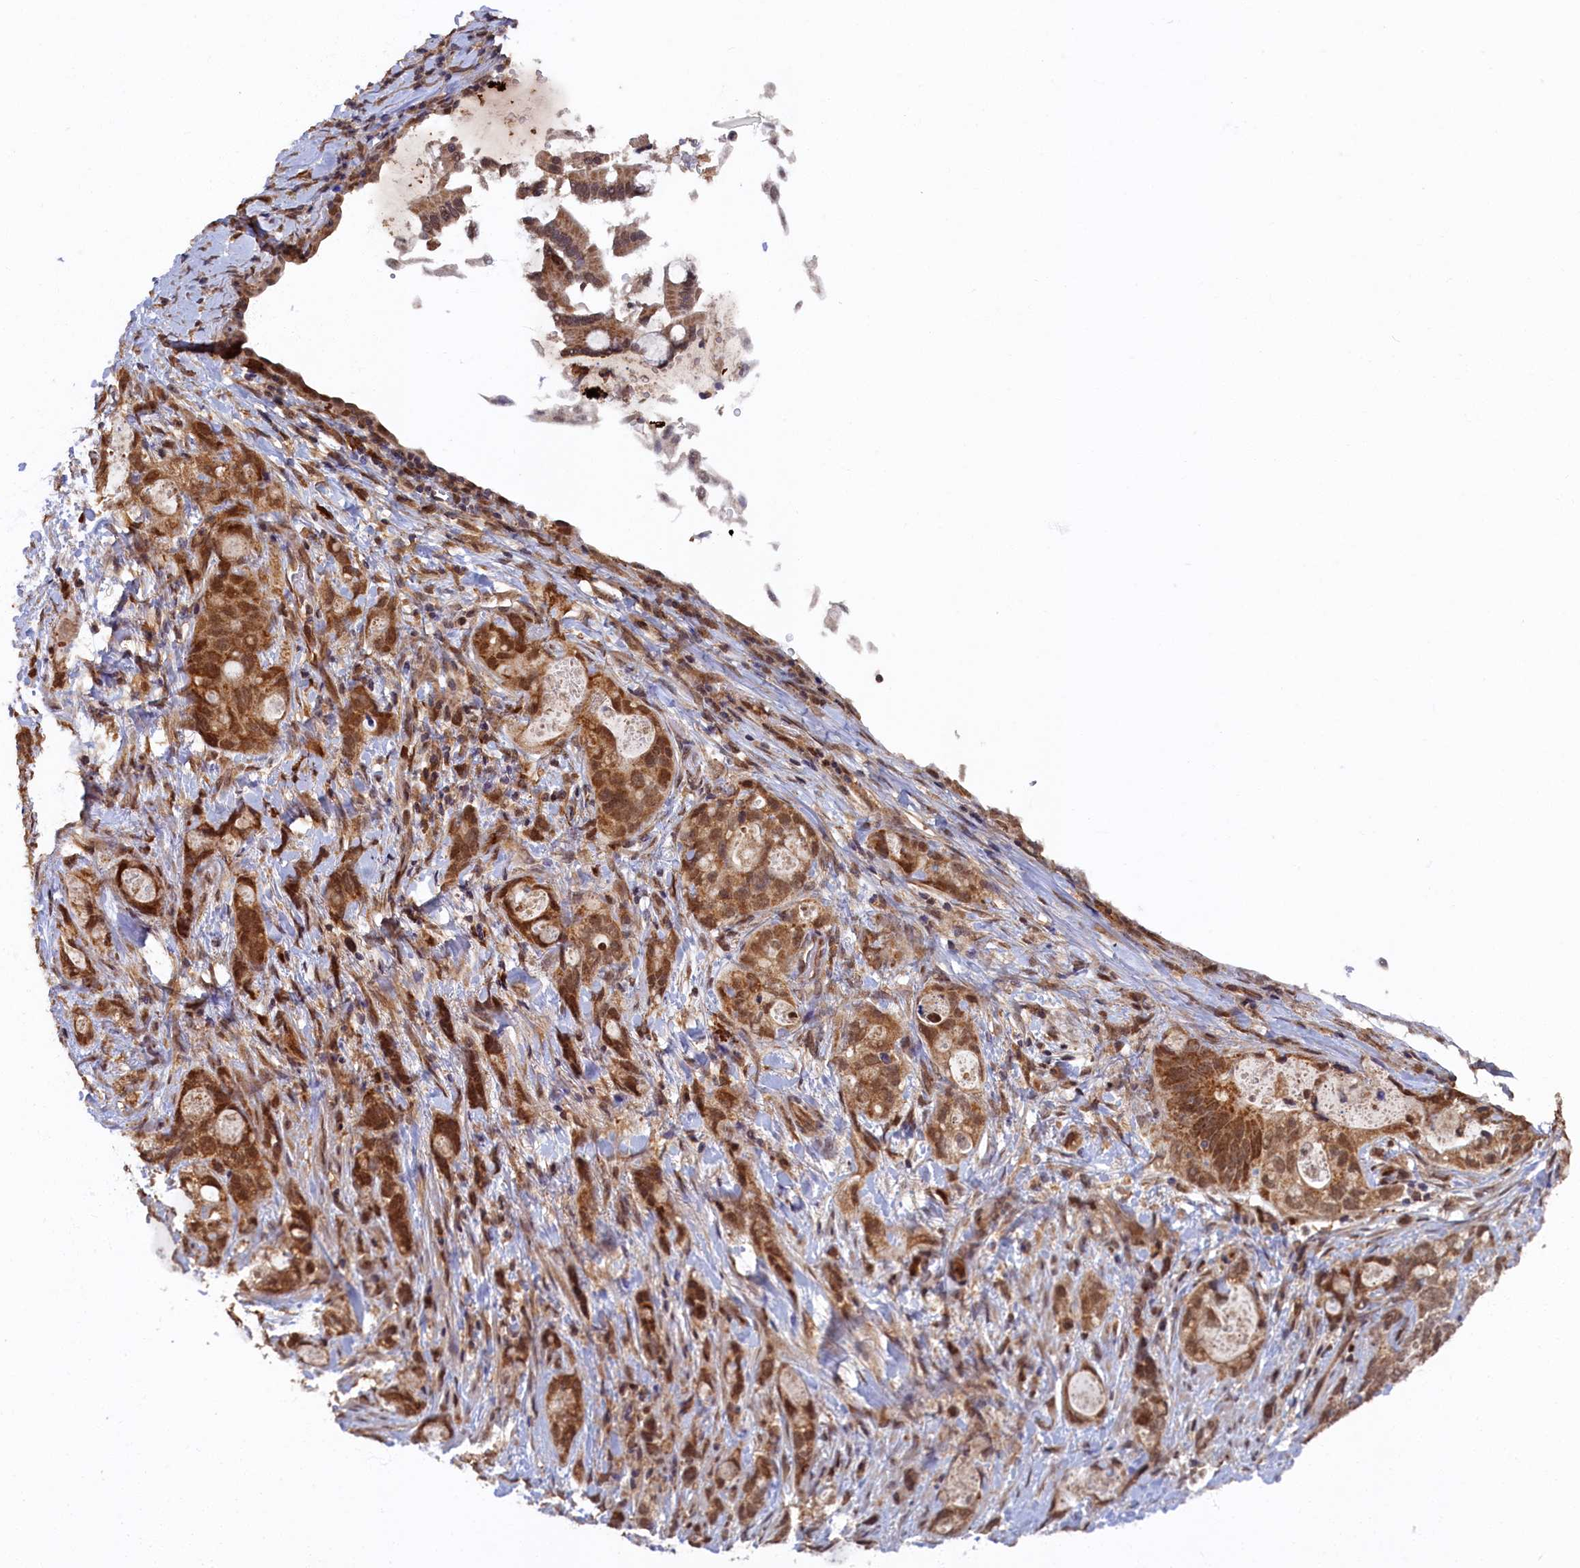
{"staining": {"intensity": "strong", "quantity": ">75%", "location": "cytoplasmic/membranous,nuclear"}, "tissue": "stomach cancer", "cell_type": "Tumor cells", "image_type": "cancer", "snomed": [{"axis": "morphology", "description": "Normal tissue, NOS"}, {"axis": "morphology", "description": "Adenocarcinoma, NOS"}, {"axis": "topography", "description": "Stomach"}], "caption": "An image of stomach adenocarcinoma stained for a protein shows strong cytoplasmic/membranous and nuclear brown staining in tumor cells.", "gene": "BRCA1", "patient": {"sex": "female", "age": 89}}